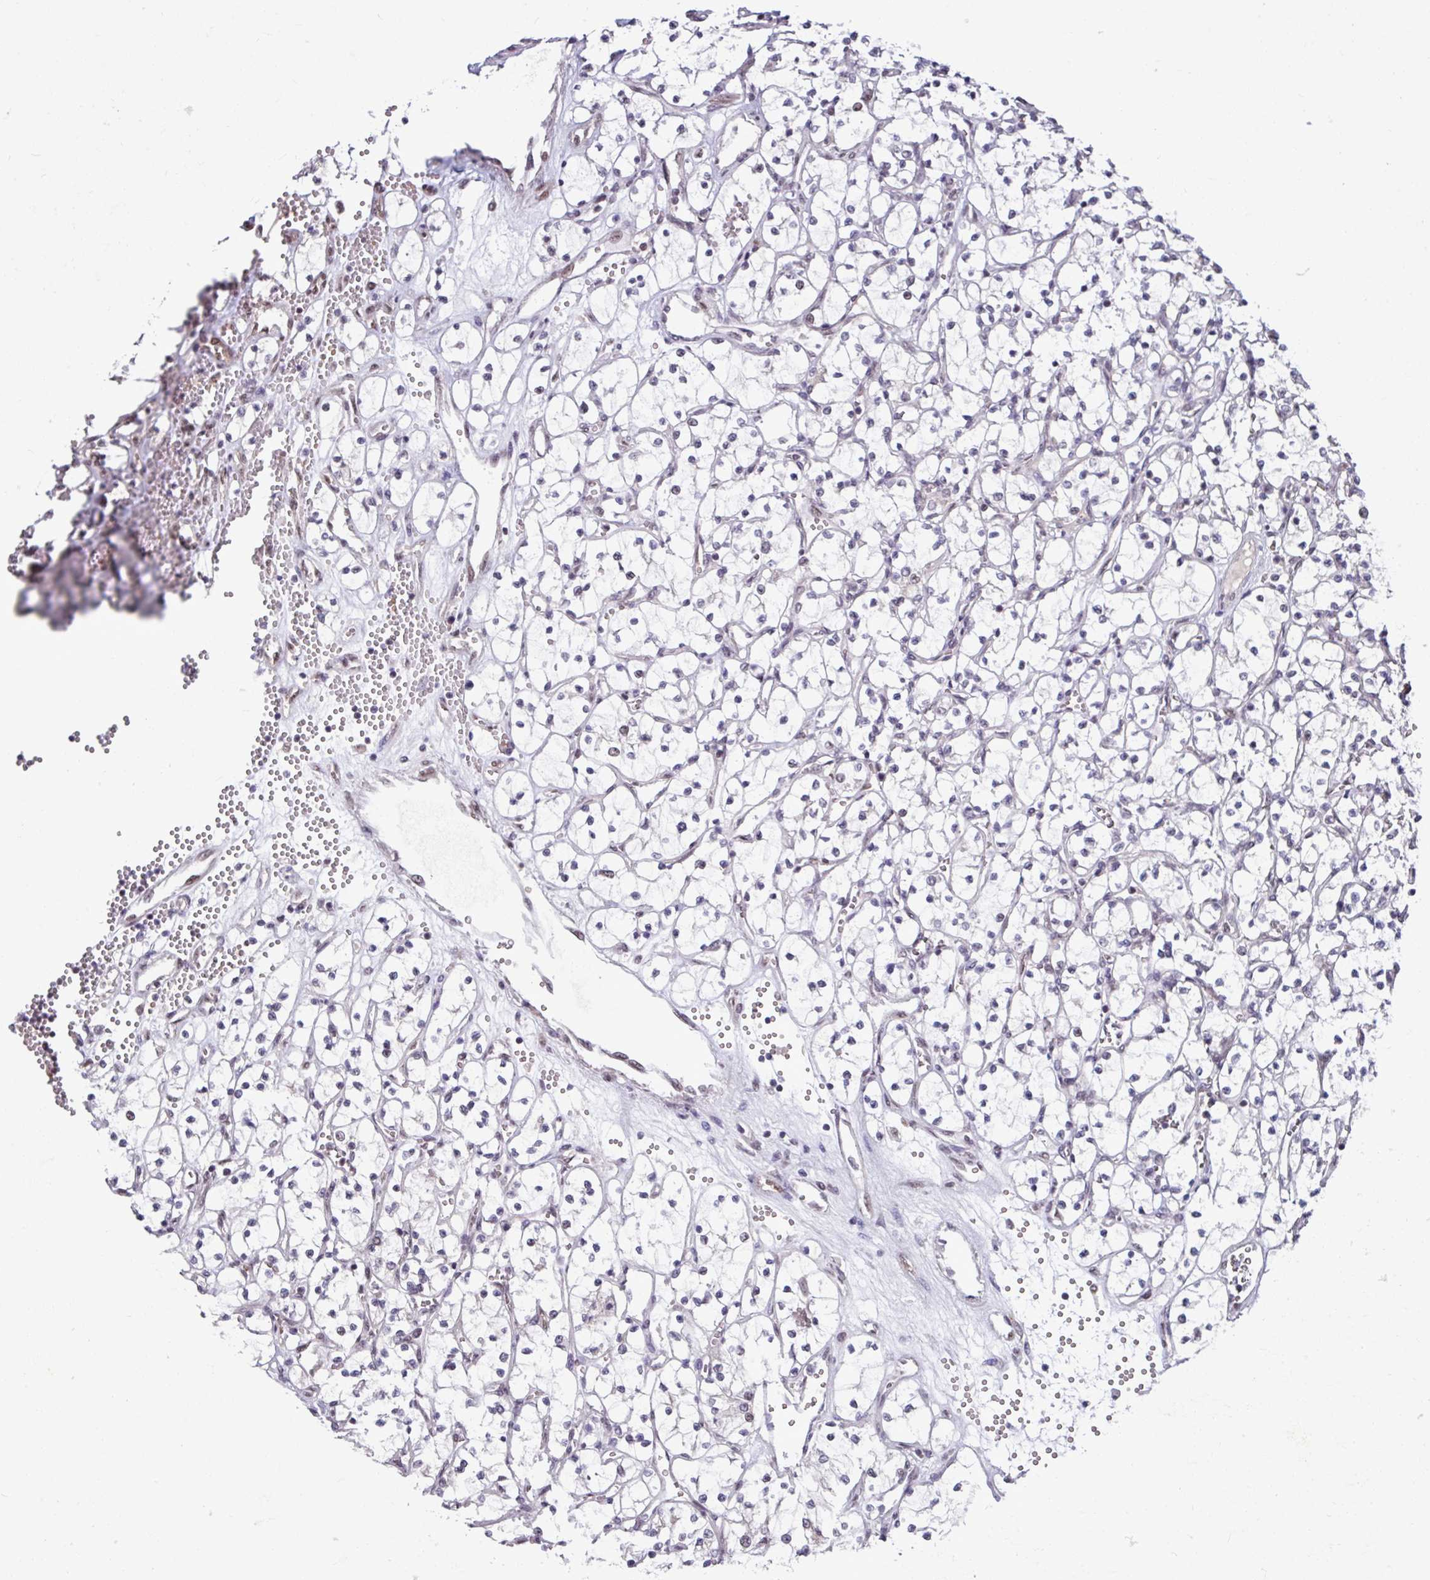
{"staining": {"intensity": "negative", "quantity": "none", "location": "none"}, "tissue": "renal cancer", "cell_type": "Tumor cells", "image_type": "cancer", "snomed": [{"axis": "morphology", "description": "Adenocarcinoma, NOS"}, {"axis": "topography", "description": "Kidney"}], "caption": "This is an IHC photomicrograph of renal cancer. There is no staining in tumor cells.", "gene": "TDG", "patient": {"sex": "female", "age": 69}}